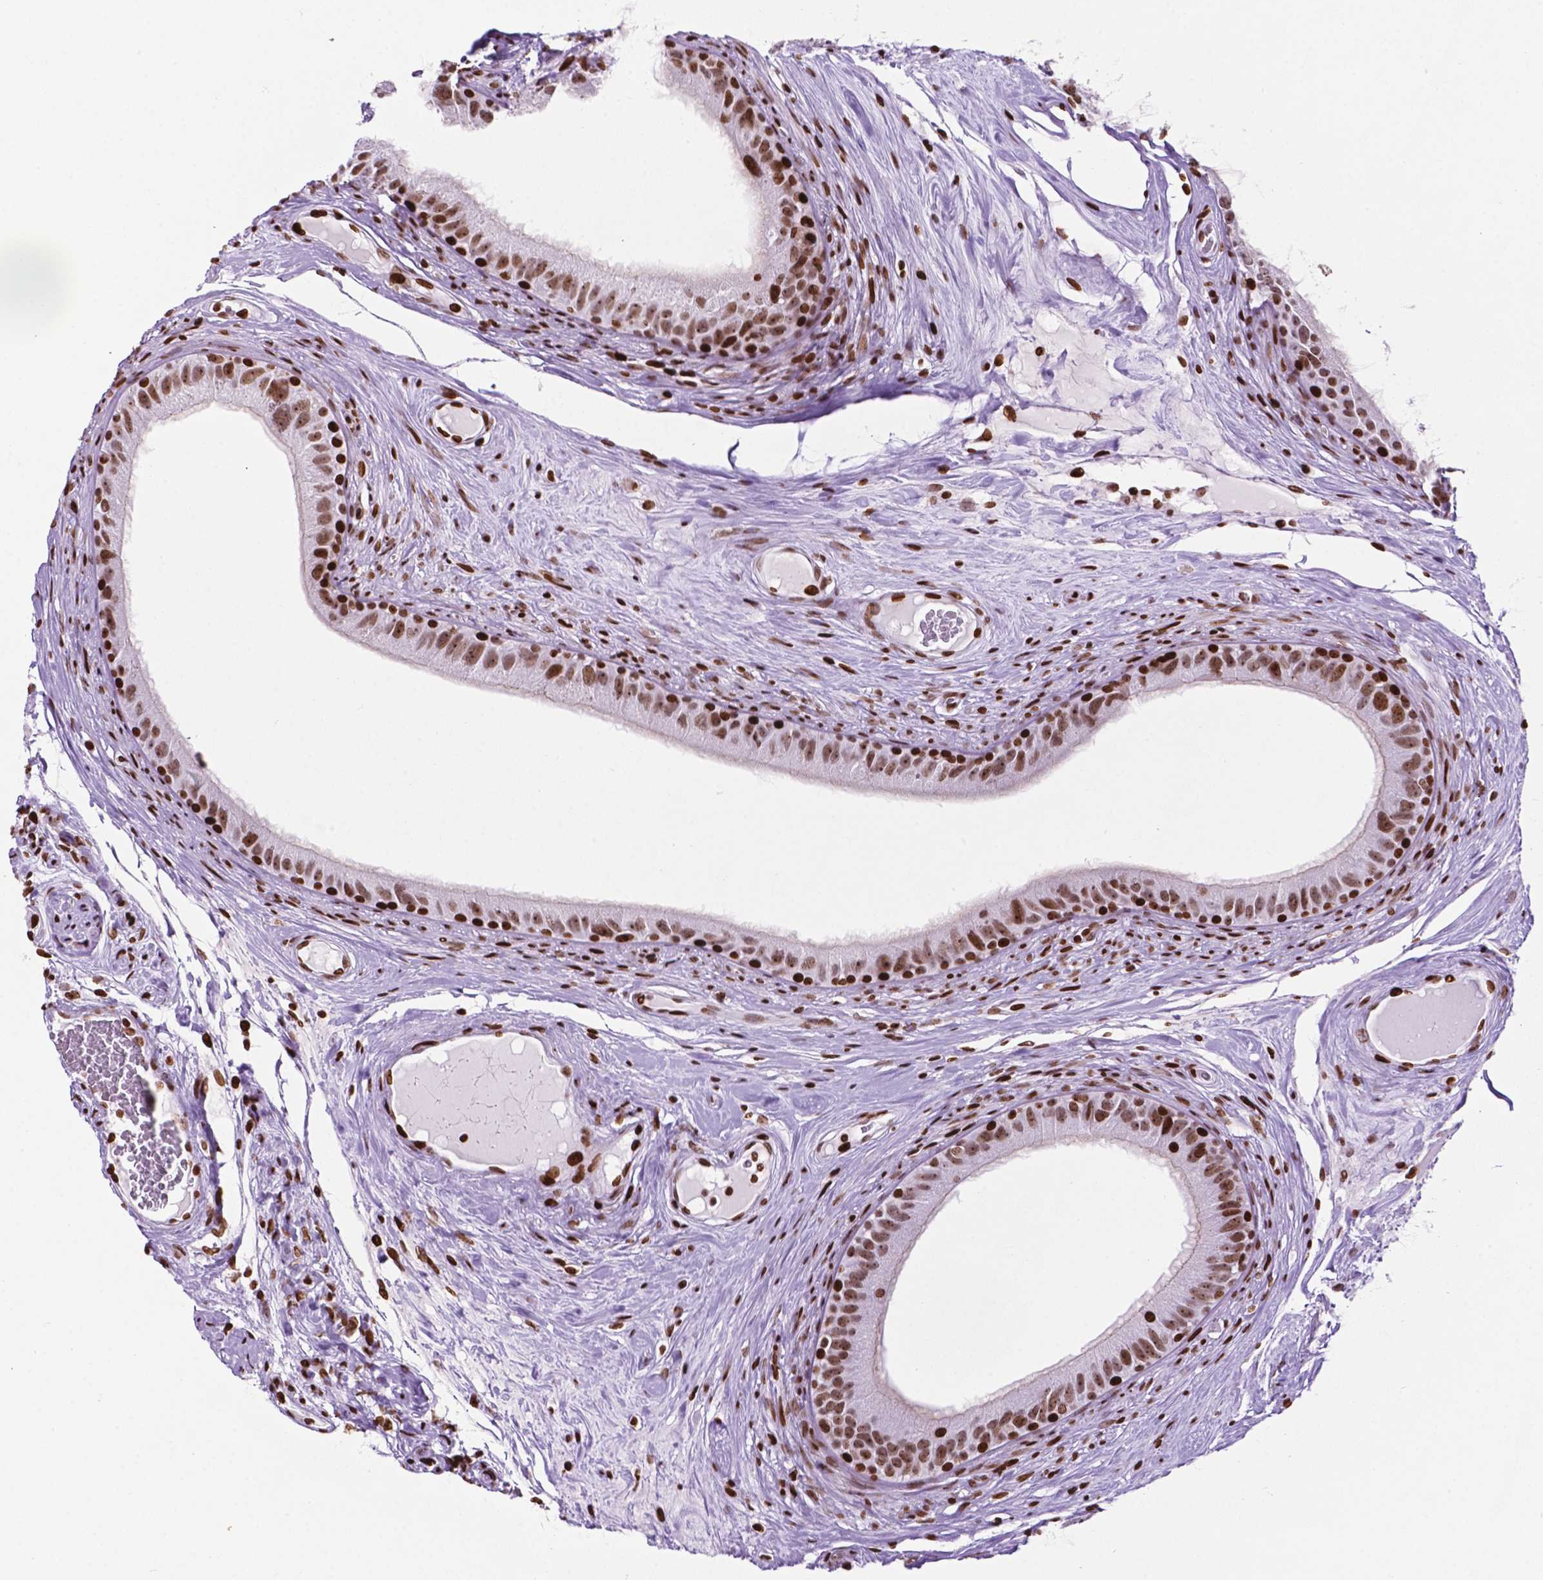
{"staining": {"intensity": "strong", "quantity": ">75%", "location": "nuclear"}, "tissue": "epididymis", "cell_type": "Glandular cells", "image_type": "normal", "snomed": [{"axis": "morphology", "description": "Normal tissue, NOS"}, {"axis": "topography", "description": "Epididymis"}], "caption": "Approximately >75% of glandular cells in normal human epididymis display strong nuclear protein staining as visualized by brown immunohistochemical staining.", "gene": "TMEM250", "patient": {"sex": "male", "age": 59}}